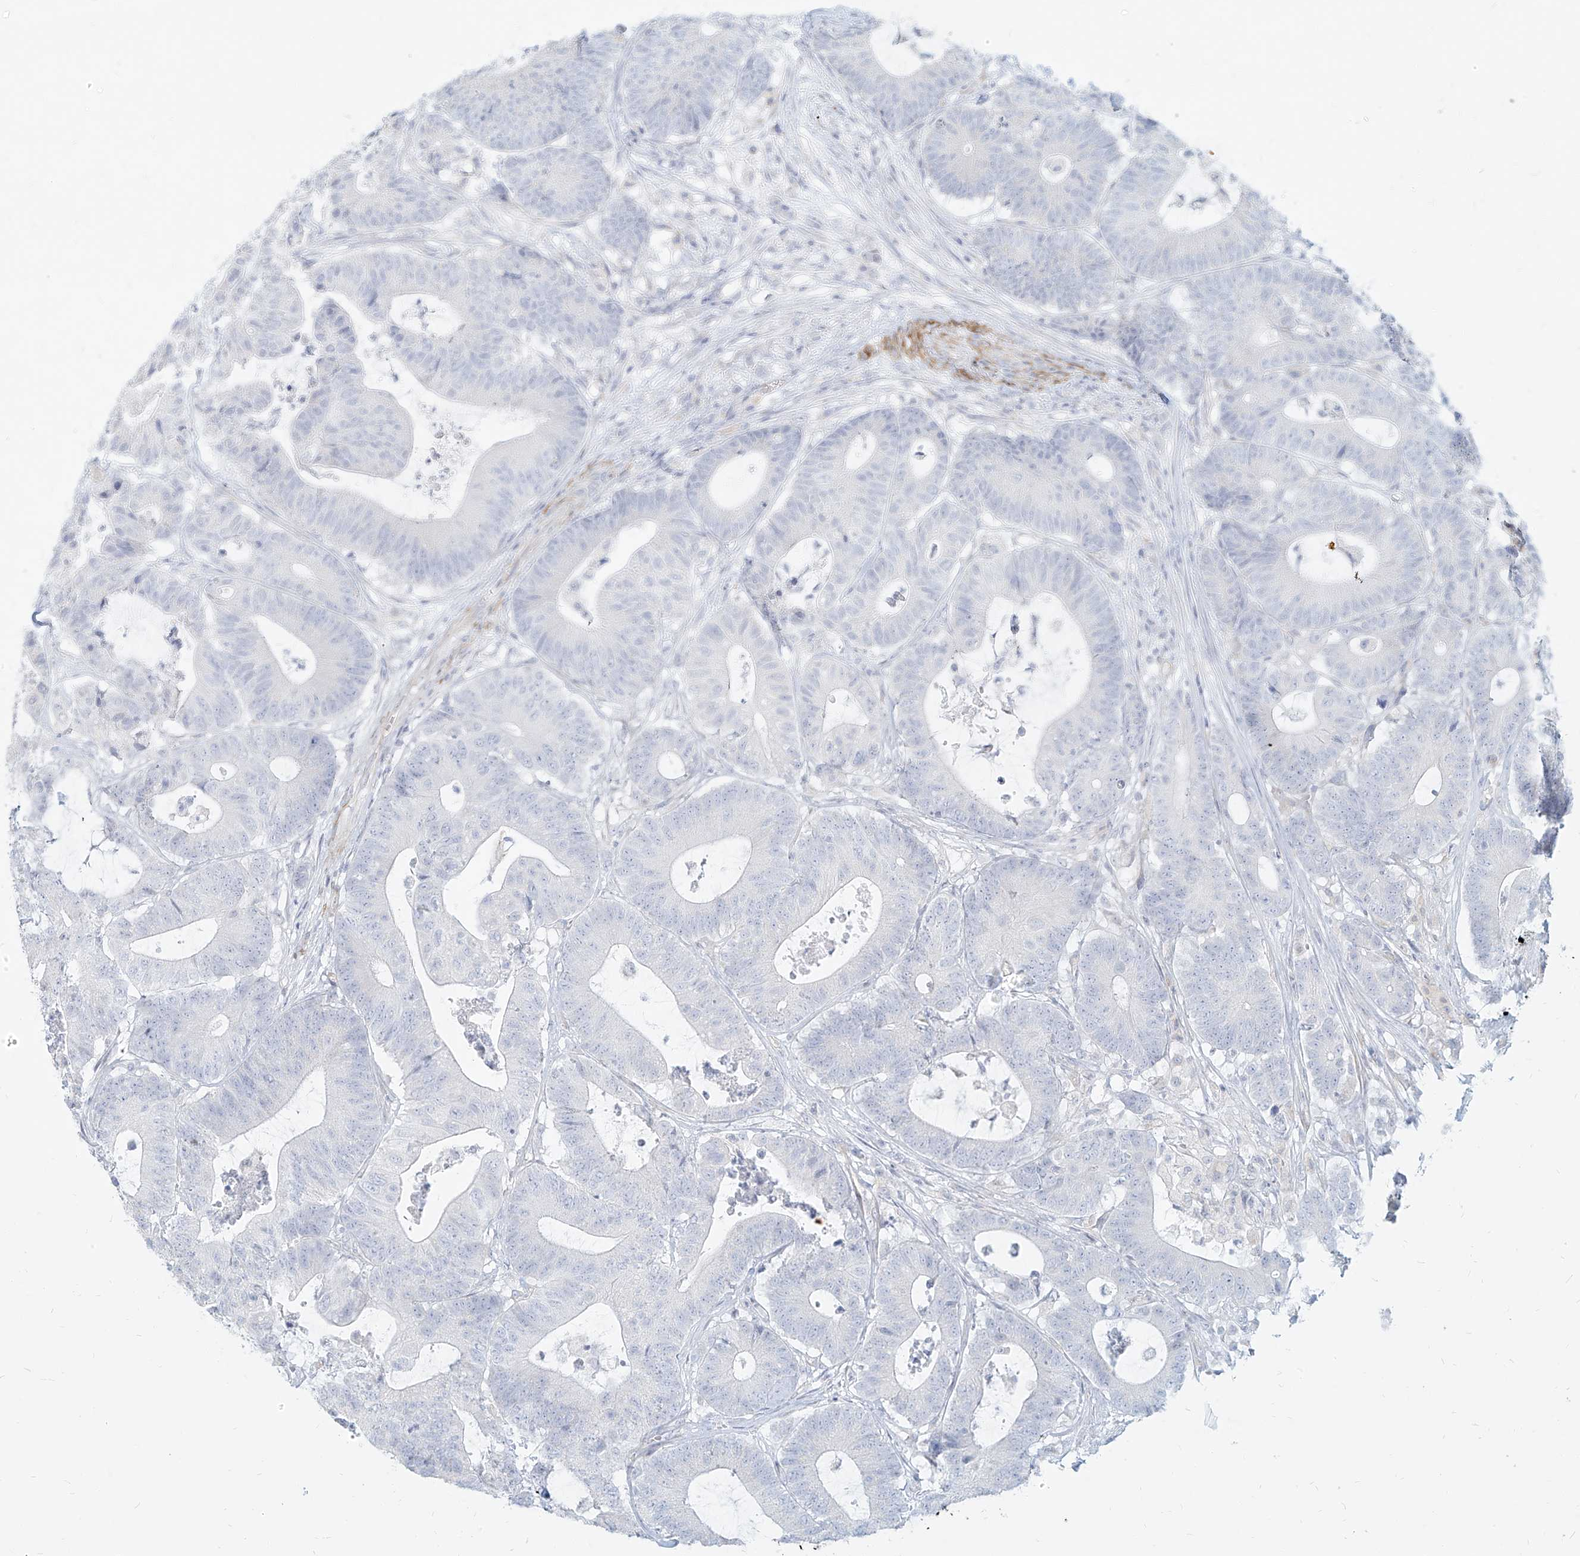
{"staining": {"intensity": "negative", "quantity": "none", "location": "none"}, "tissue": "colorectal cancer", "cell_type": "Tumor cells", "image_type": "cancer", "snomed": [{"axis": "morphology", "description": "Adenocarcinoma, NOS"}, {"axis": "topography", "description": "Colon"}], "caption": "Photomicrograph shows no protein staining in tumor cells of colorectal adenocarcinoma tissue.", "gene": "ITPKB", "patient": {"sex": "female", "age": 84}}